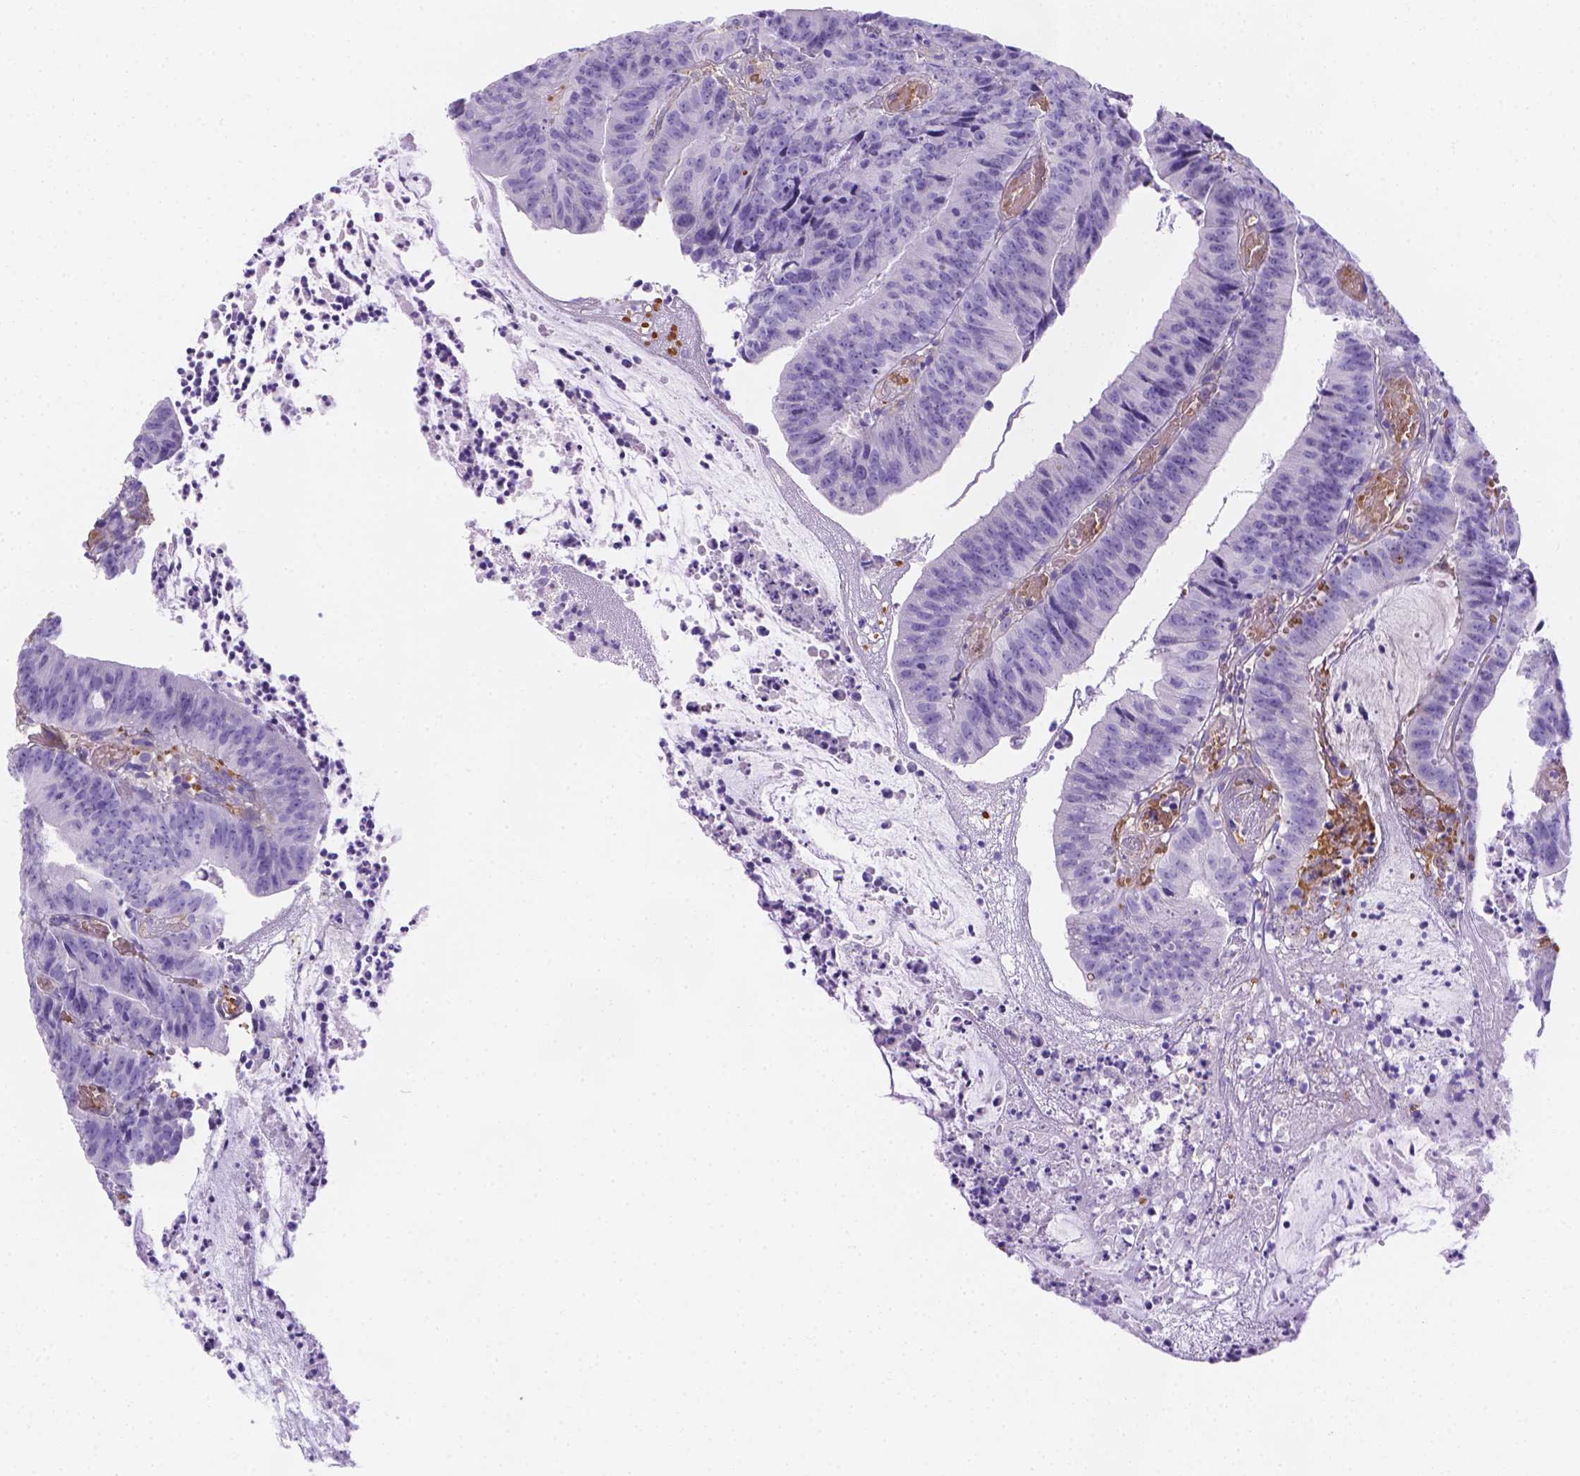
{"staining": {"intensity": "negative", "quantity": "none", "location": "none"}, "tissue": "colorectal cancer", "cell_type": "Tumor cells", "image_type": "cancer", "snomed": [{"axis": "morphology", "description": "Adenocarcinoma, NOS"}, {"axis": "topography", "description": "Colon"}], "caption": "Colorectal cancer (adenocarcinoma) stained for a protein using immunohistochemistry (IHC) reveals no expression tumor cells.", "gene": "SLC40A1", "patient": {"sex": "female", "age": 78}}